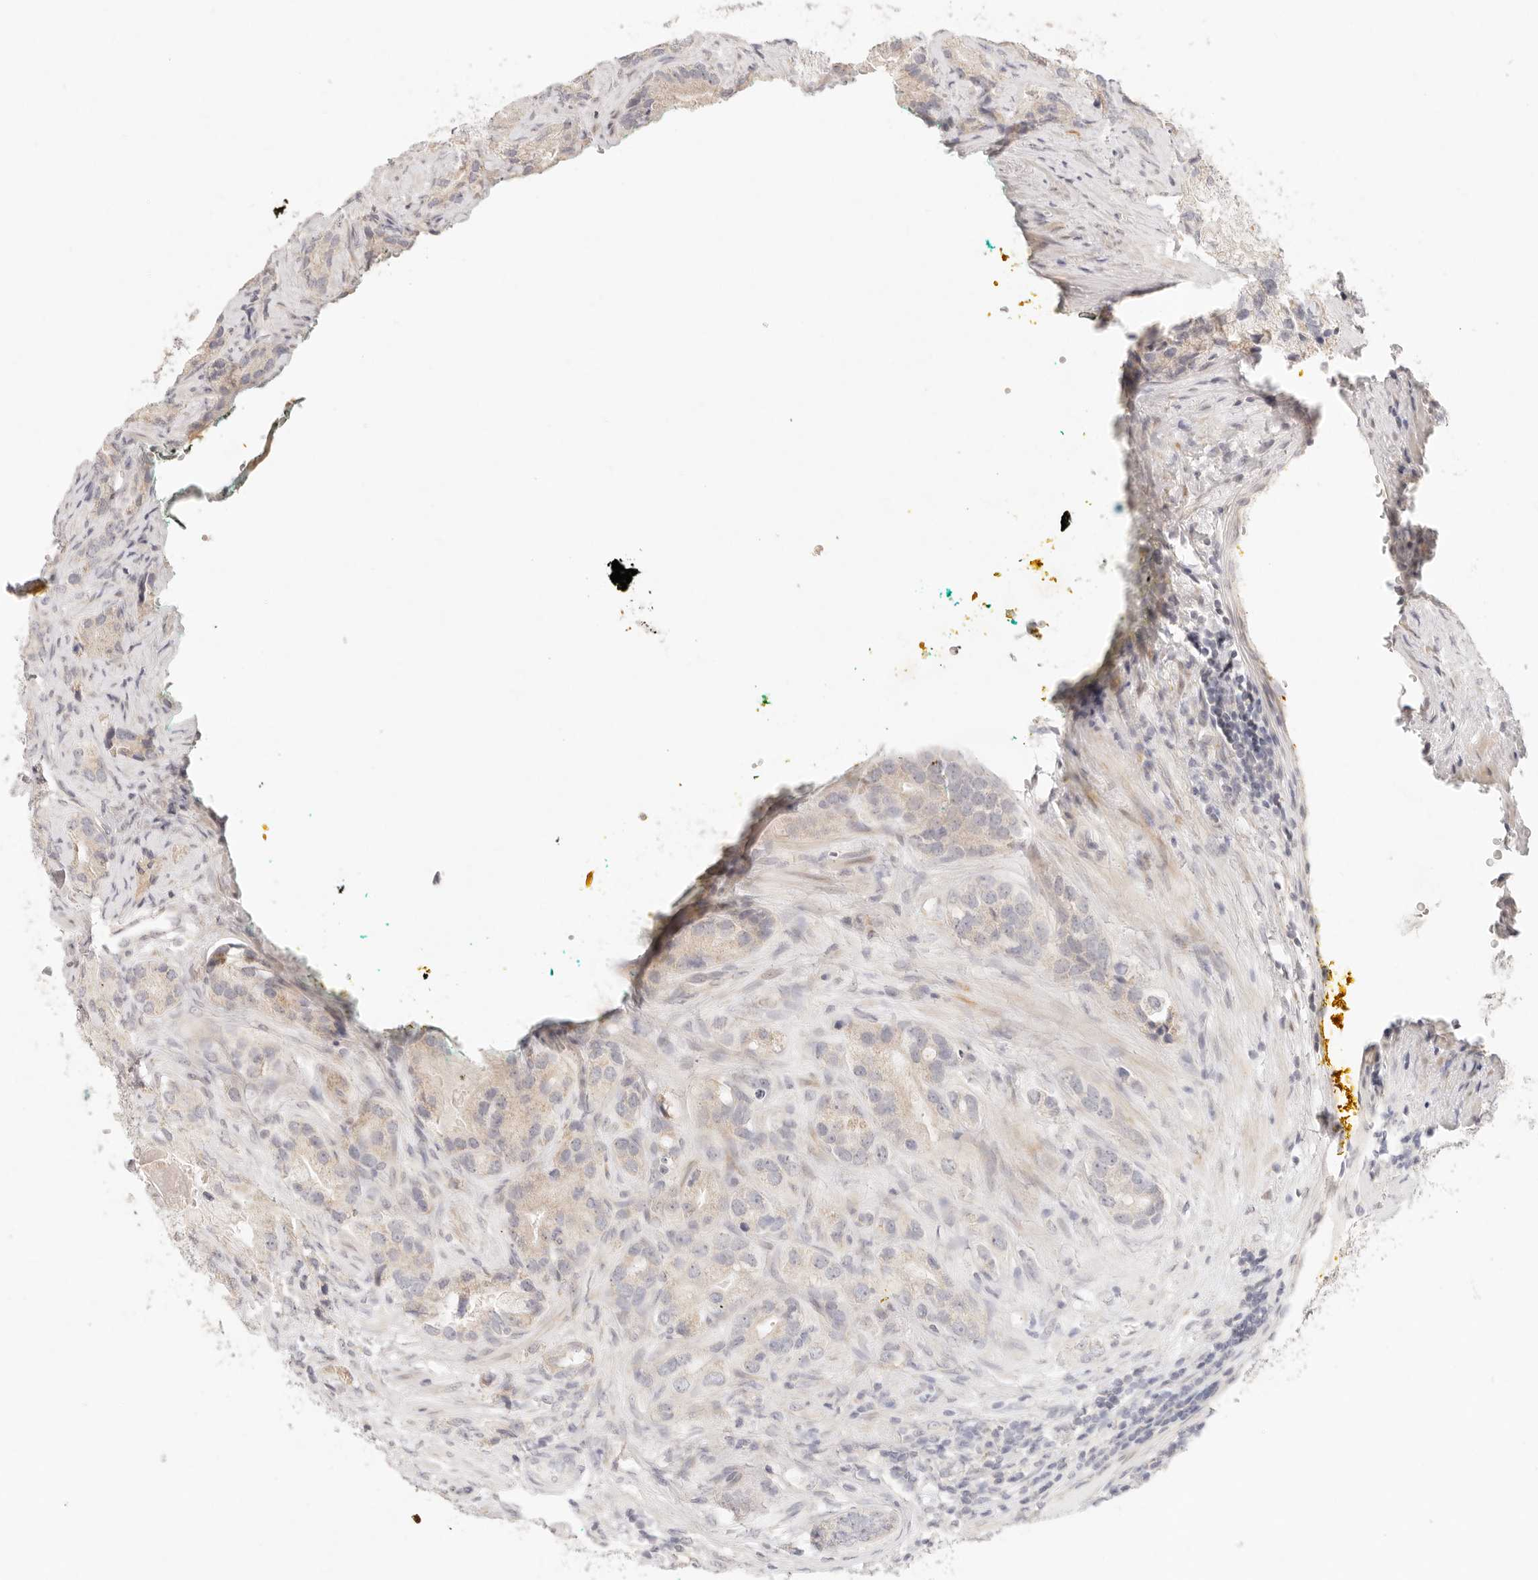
{"staining": {"intensity": "negative", "quantity": "none", "location": "none"}, "tissue": "prostate cancer", "cell_type": "Tumor cells", "image_type": "cancer", "snomed": [{"axis": "morphology", "description": "Adenocarcinoma, High grade"}, {"axis": "topography", "description": "Prostate"}], "caption": "This is an immunohistochemistry histopathology image of prostate cancer (adenocarcinoma (high-grade)). There is no staining in tumor cells.", "gene": "GPR156", "patient": {"sex": "male", "age": 70}}